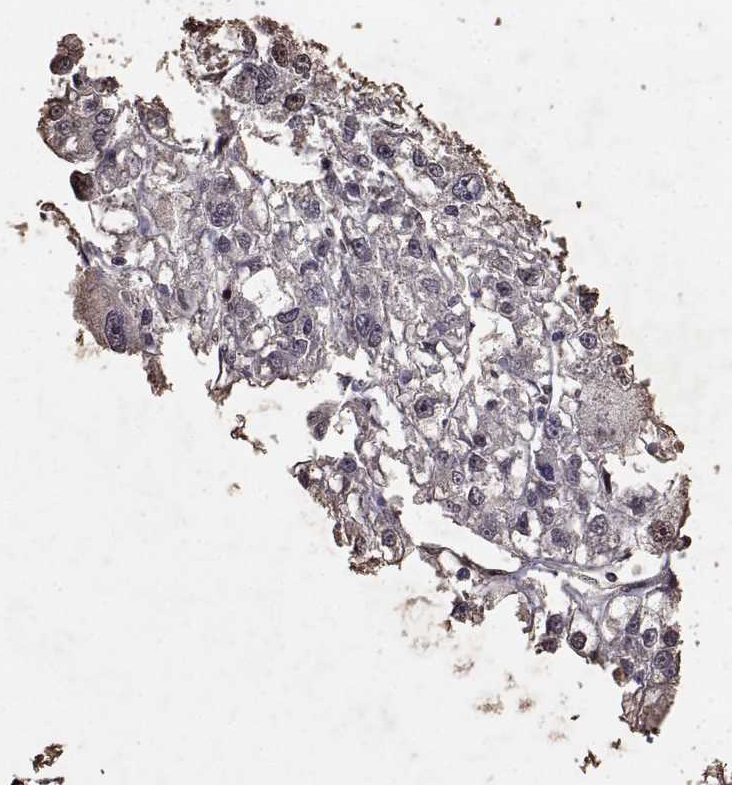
{"staining": {"intensity": "moderate", "quantity": ">75%", "location": "nuclear"}, "tissue": "liver cancer", "cell_type": "Tumor cells", "image_type": "cancer", "snomed": [{"axis": "morphology", "description": "Carcinoma, Hepatocellular, NOS"}, {"axis": "topography", "description": "Liver"}], "caption": "Liver hepatocellular carcinoma tissue demonstrates moderate nuclear positivity in about >75% of tumor cells, visualized by immunohistochemistry.", "gene": "TOE1", "patient": {"sex": "male", "age": 56}}